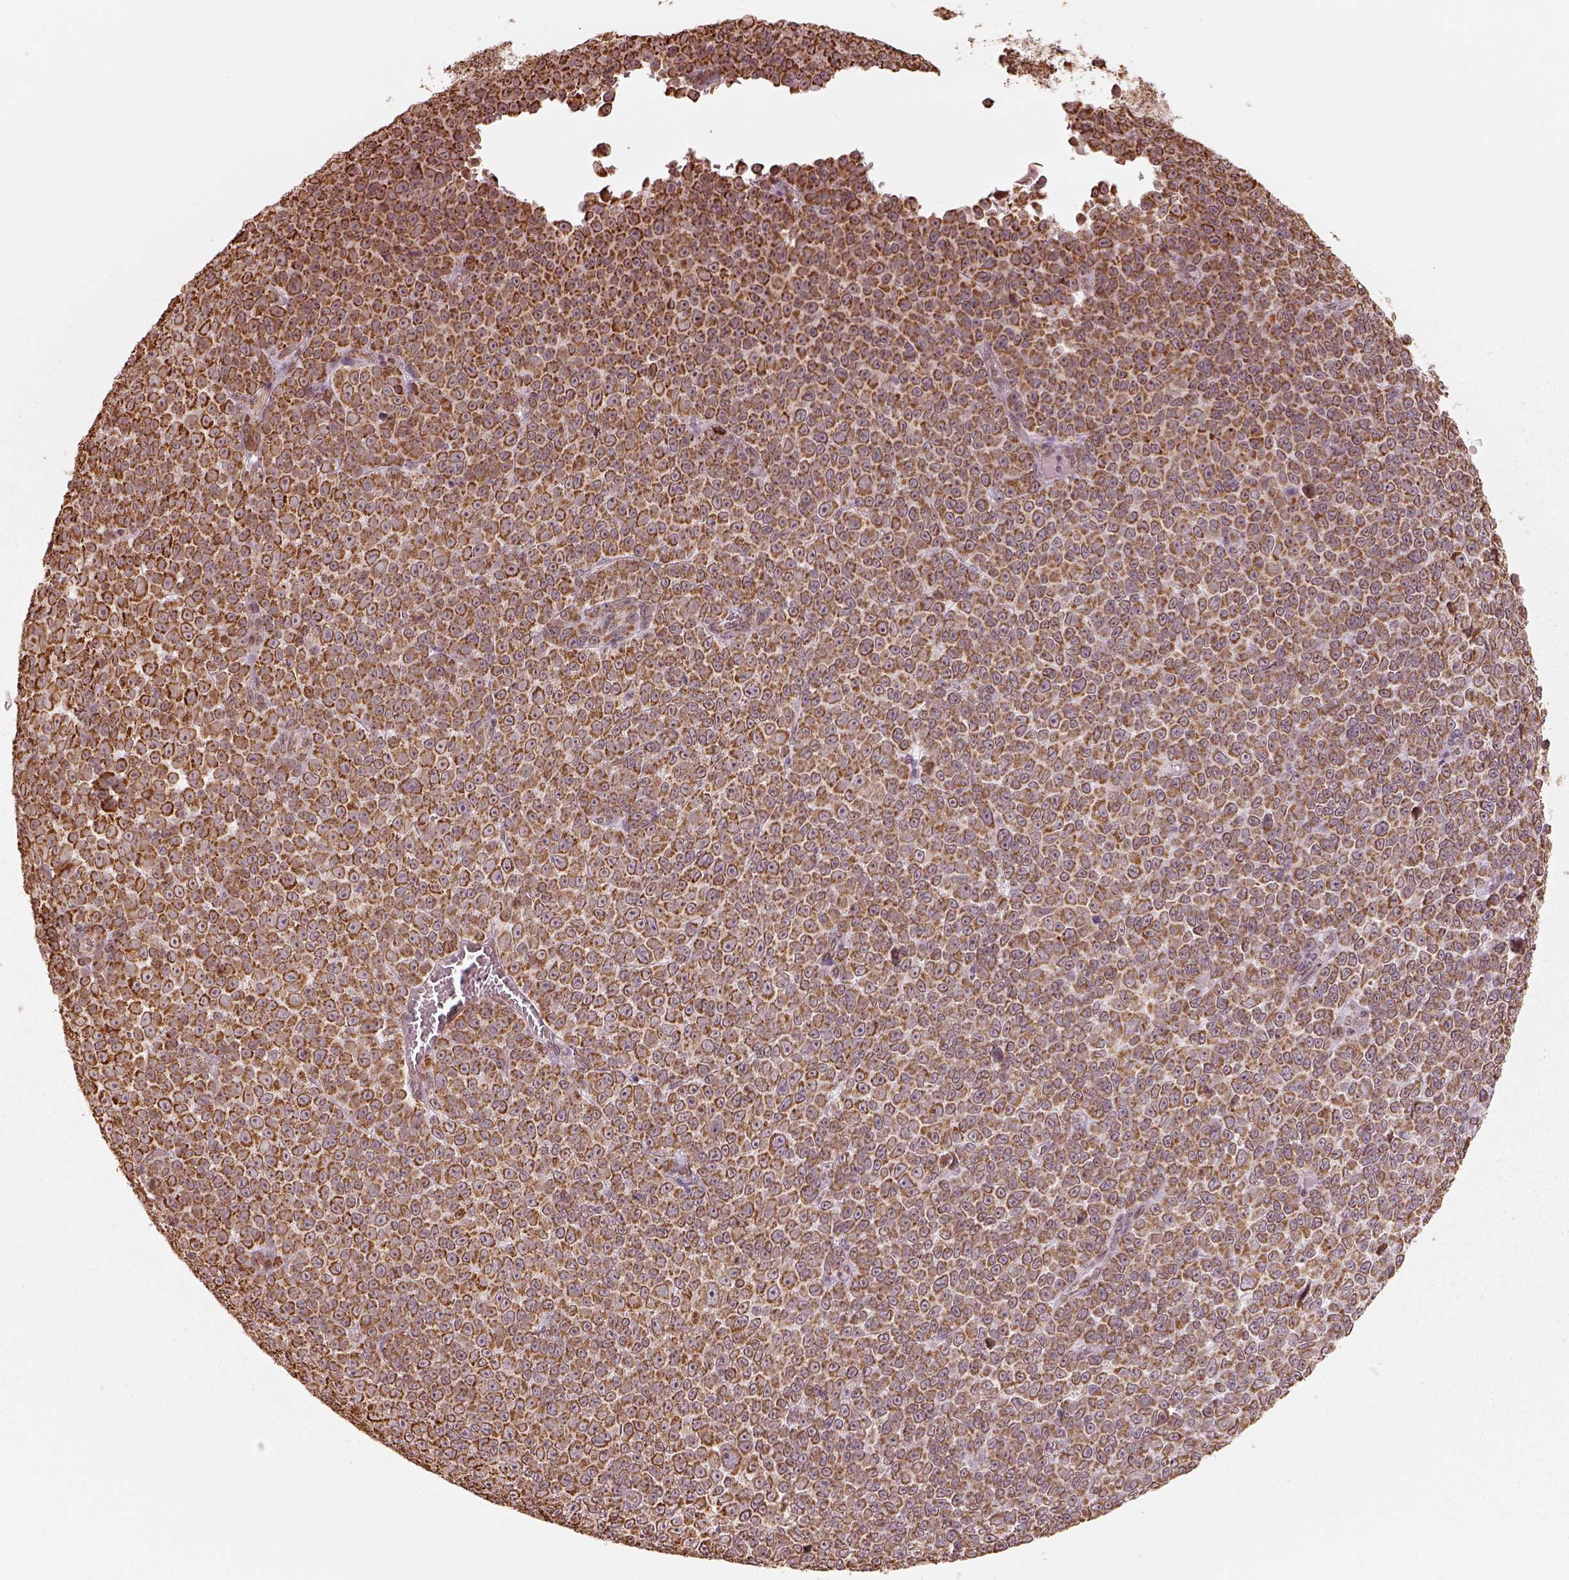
{"staining": {"intensity": "strong", "quantity": ">75%", "location": "cytoplasmic/membranous"}, "tissue": "melanoma", "cell_type": "Tumor cells", "image_type": "cancer", "snomed": [{"axis": "morphology", "description": "Malignant melanoma, NOS"}, {"axis": "topography", "description": "Skin"}], "caption": "Malignant melanoma stained for a protein (brown) displays strong cytoplasmic/membranous positive expression in about >75% of tumor cells.", "gene": "ACOT2", "patient": {"sex": "female", "age": 95}}